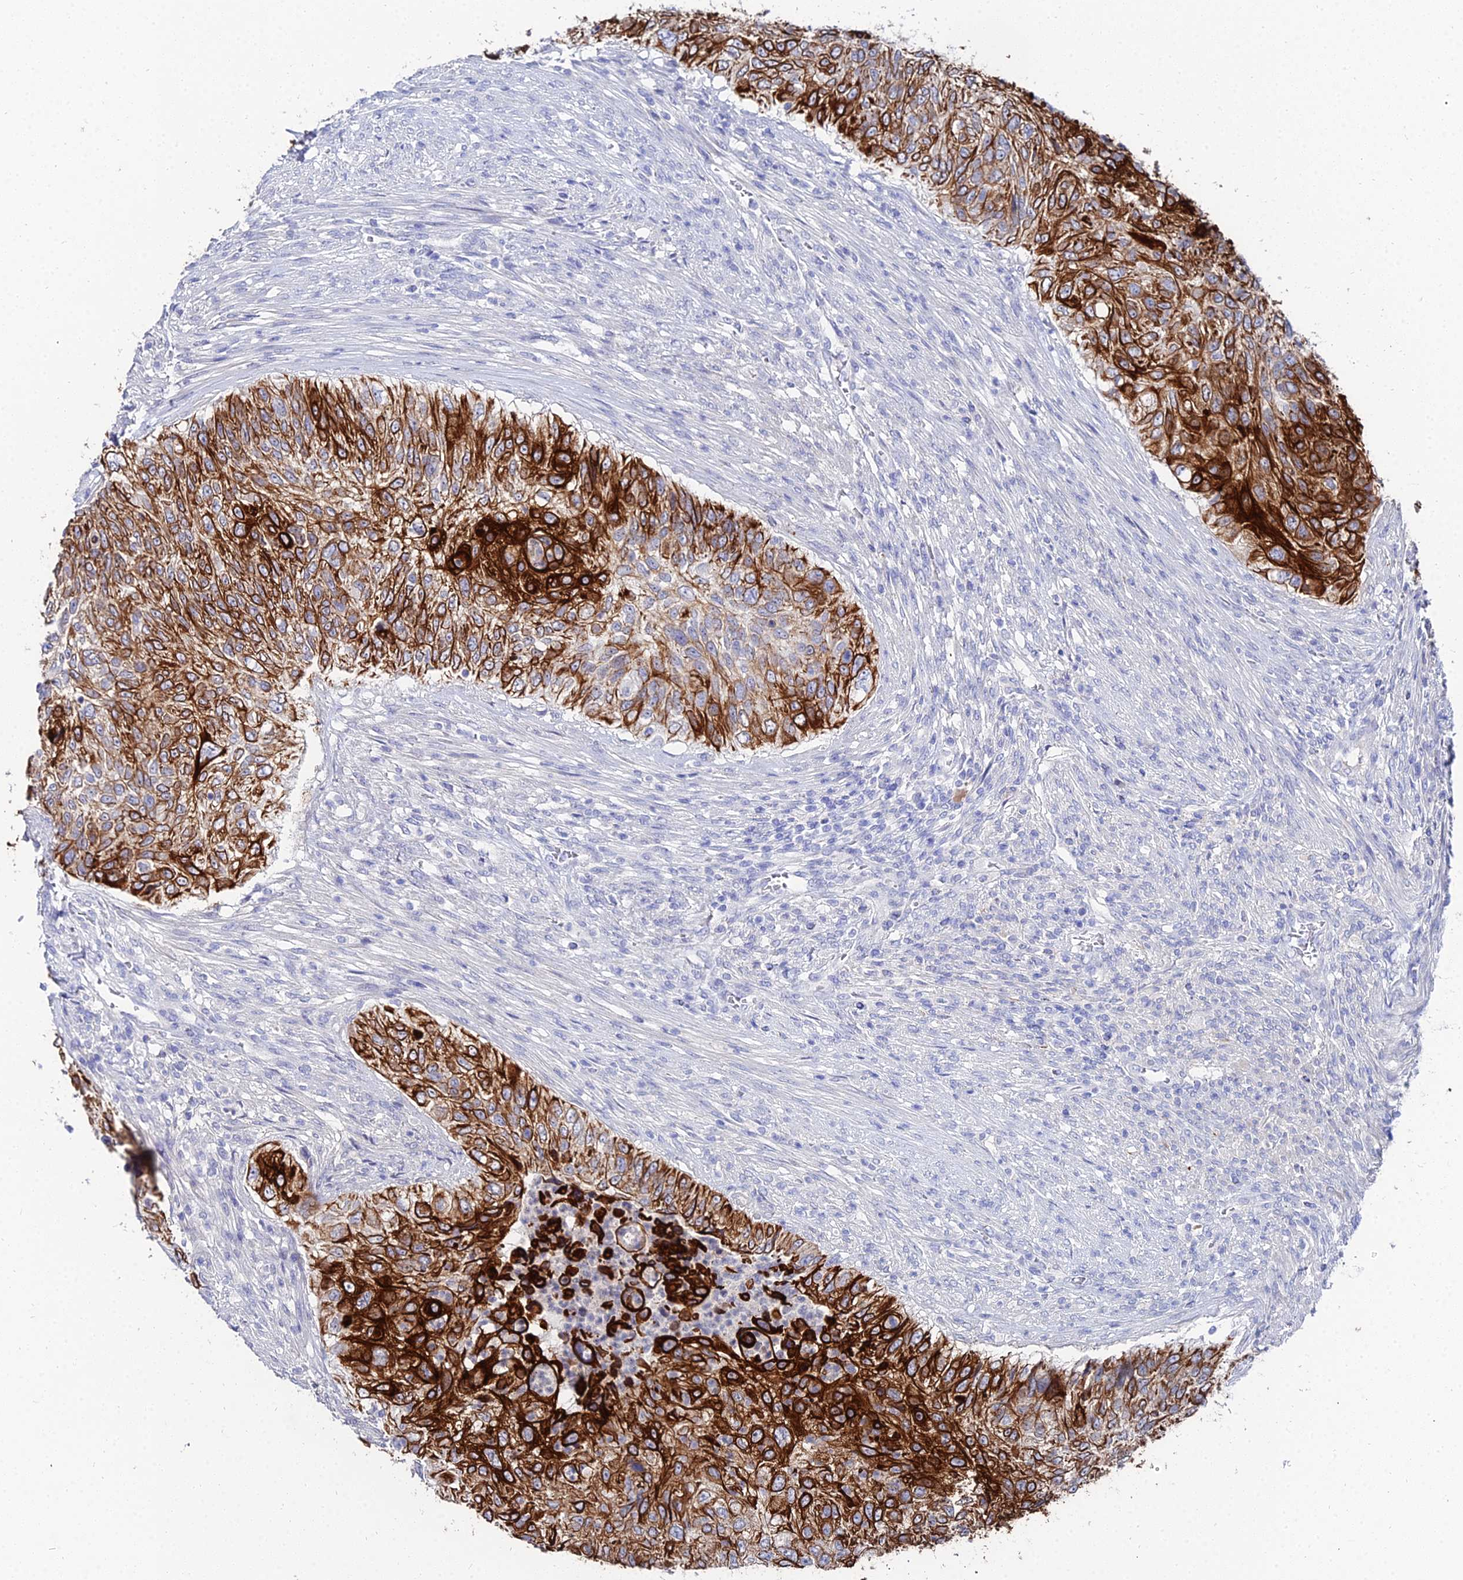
{"staining": {"intensity": "strong", "quantity": ">75%", "location": "cytoplasmic/membranous"}, "tissue": "urothelial cancer", "cell_type": "Tumor cells", "image_type": "cancer", "snomed": [{"axis": "morphology", "description": "Urothelial carcinoma, High grade"}, {"axis": "topography", "description": "Urinary bladder"}], "caption": "Protein expression analysis of human urothelial carcinoma (high-grade) reveals strong cytoplasmic/membranous expression in about >75% of tumor cells.", "gene": "KRT17", "patient": {"sex": "female", "age": 60}}